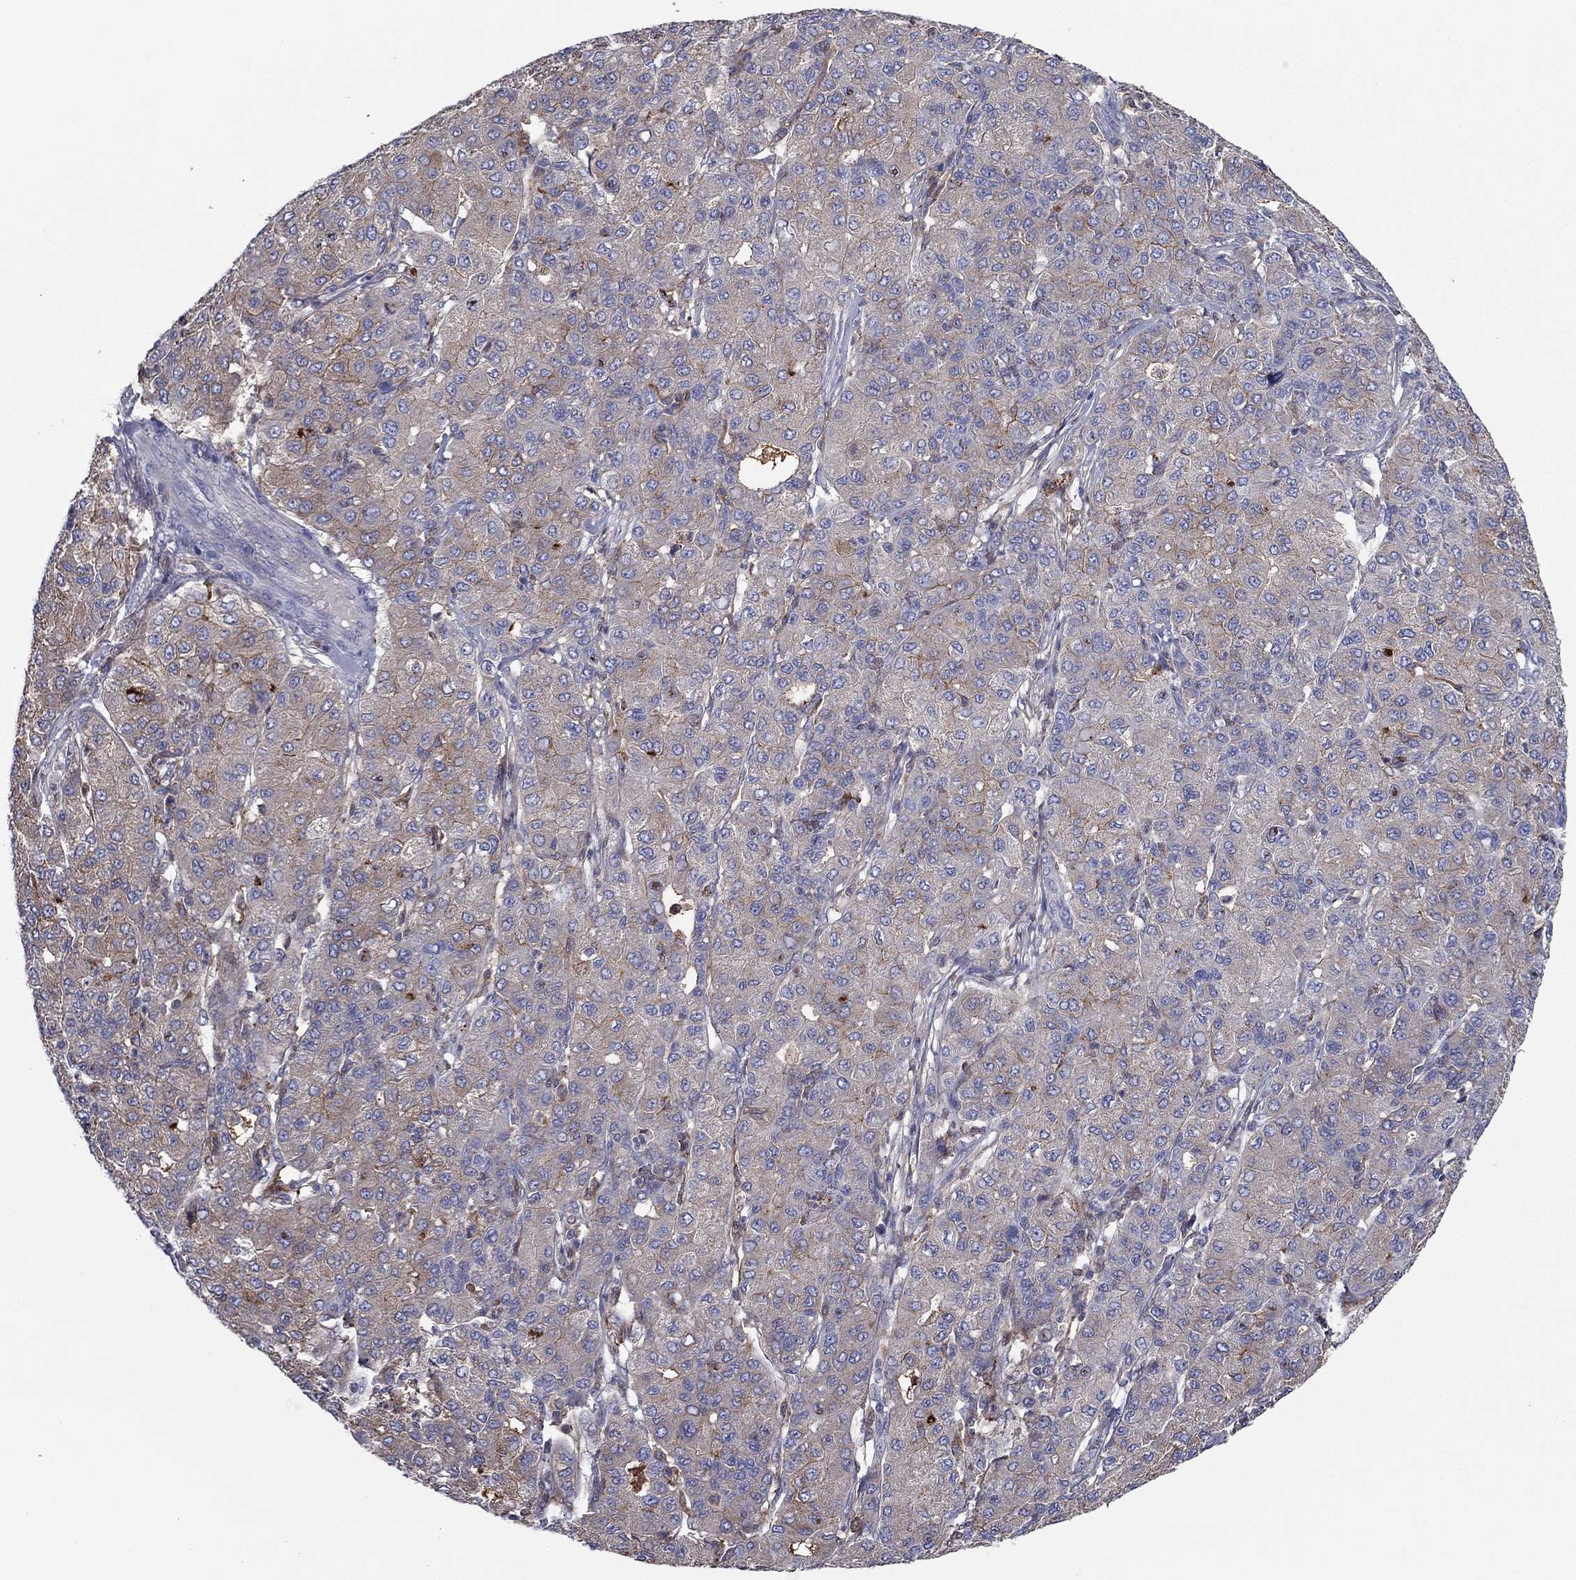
{"staining": {"intensity": "moderate", "quantity": "<25%", "location": "cytoplasmic/membranous"}, "tissue": "liver cancer", "cell_type": "Tumor cells", "image_type": "cancer", "snomed": [{"axis": "morphology", "description": "Carcinoma, Hepatocellular, NOS"}, {"axis": "topography", "description": "Liver"}], "caption": "Protein staining of liver hepatocellular carcinoma tissue reveals moderate cytoplasmic/membranous positivity in approximately <25% of tumor cells.", "gene": "HPX", "patient": {"sex": "male", "age": 65}}